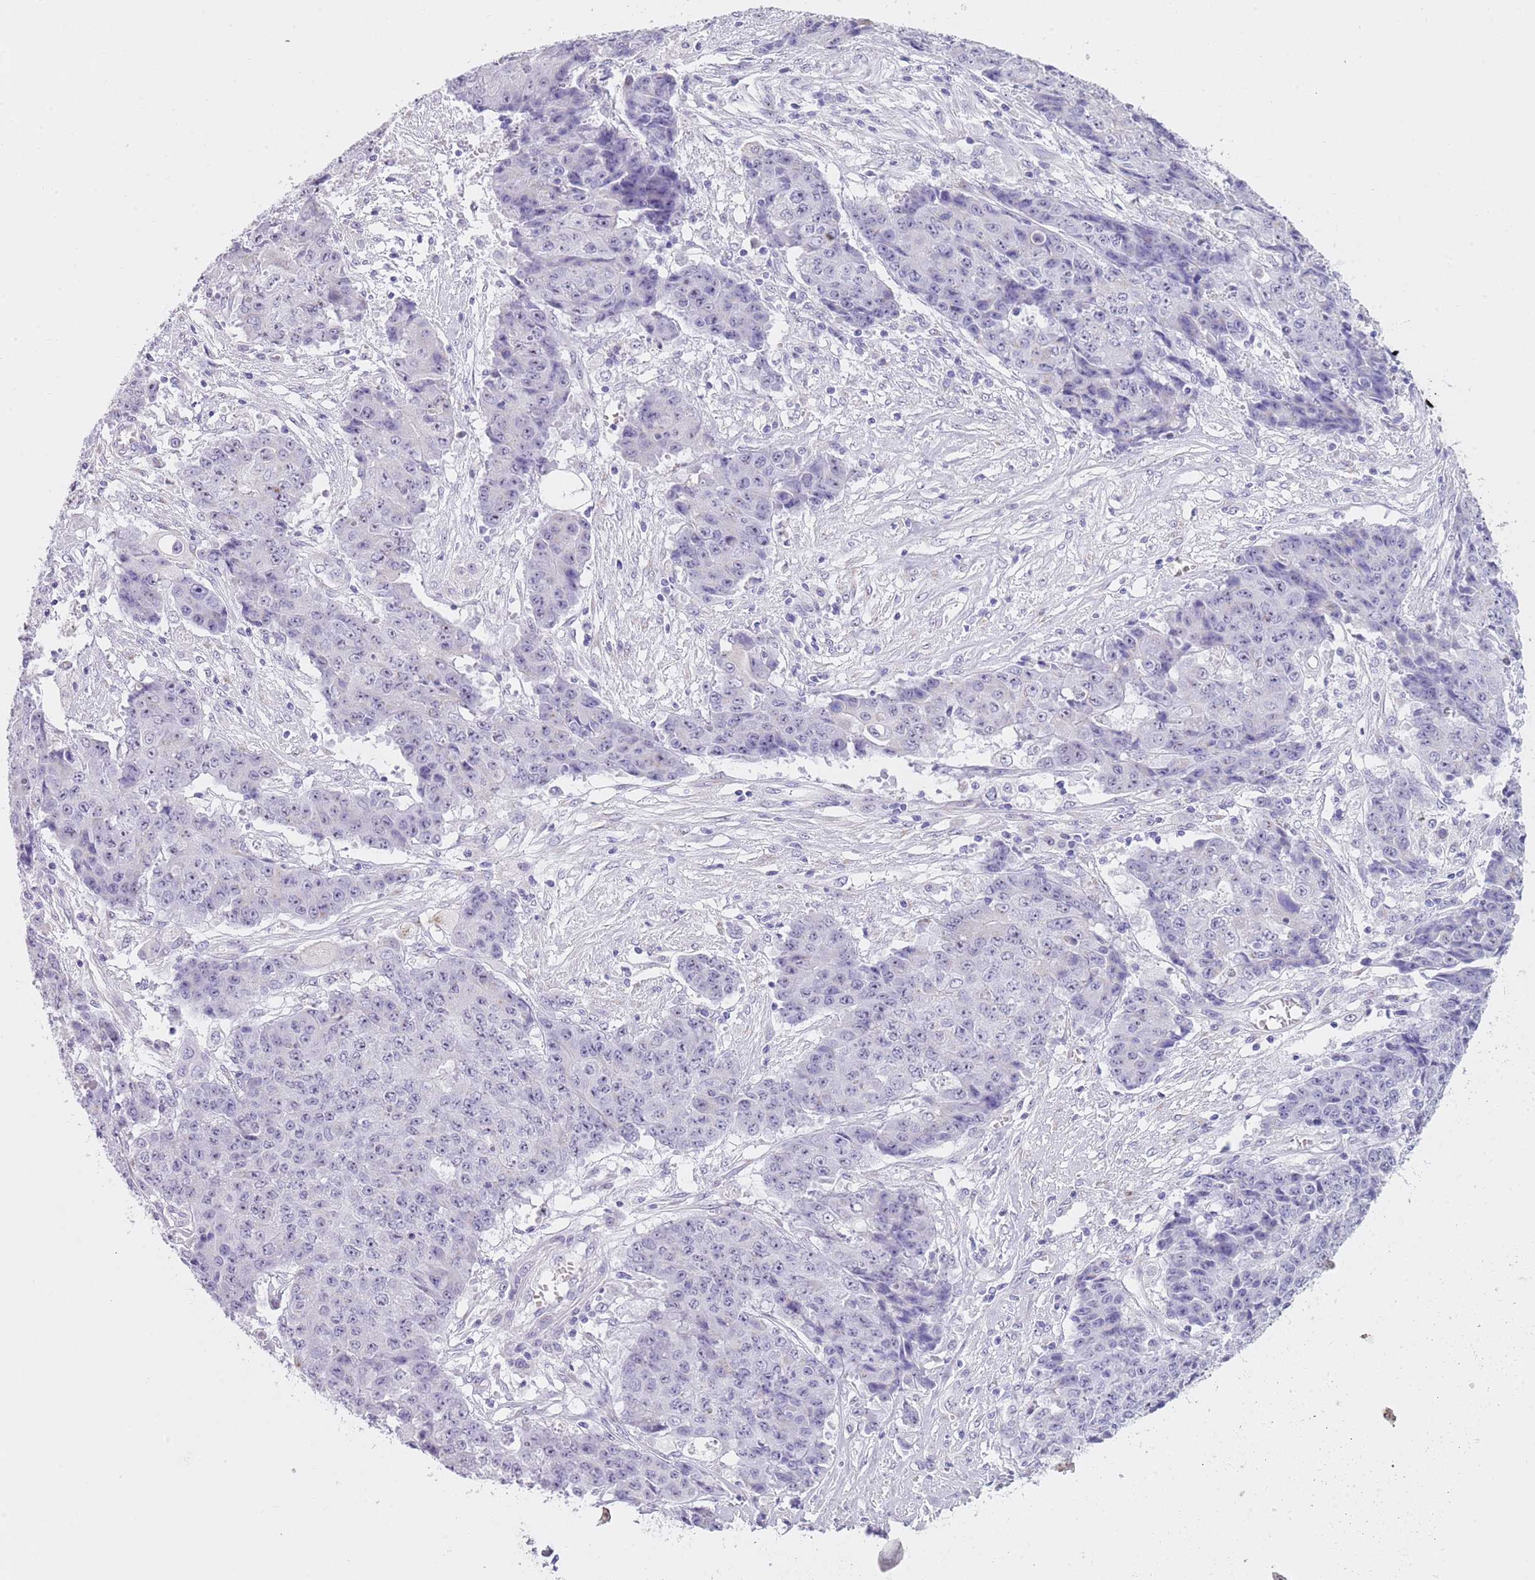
{"staining": {"intensity": "negative", "quantity": "none", "location": "none"}, "tissue": "ovarian cancer", "cell_type": "Tumor cells", "image_type": "cancer", "snomed": [{"axis": "morphology", "description": "Carcinoma, endometroid"}, {"axis": "topography", "description": "Ovary"}], "caption": "Tumor cells are negative for brown protein staining in endometroid carcinoma (ovarian). Nuclei are stained in blue.", "gene": "NBPF6", "patient": {"sex": "female", "age": 42}}